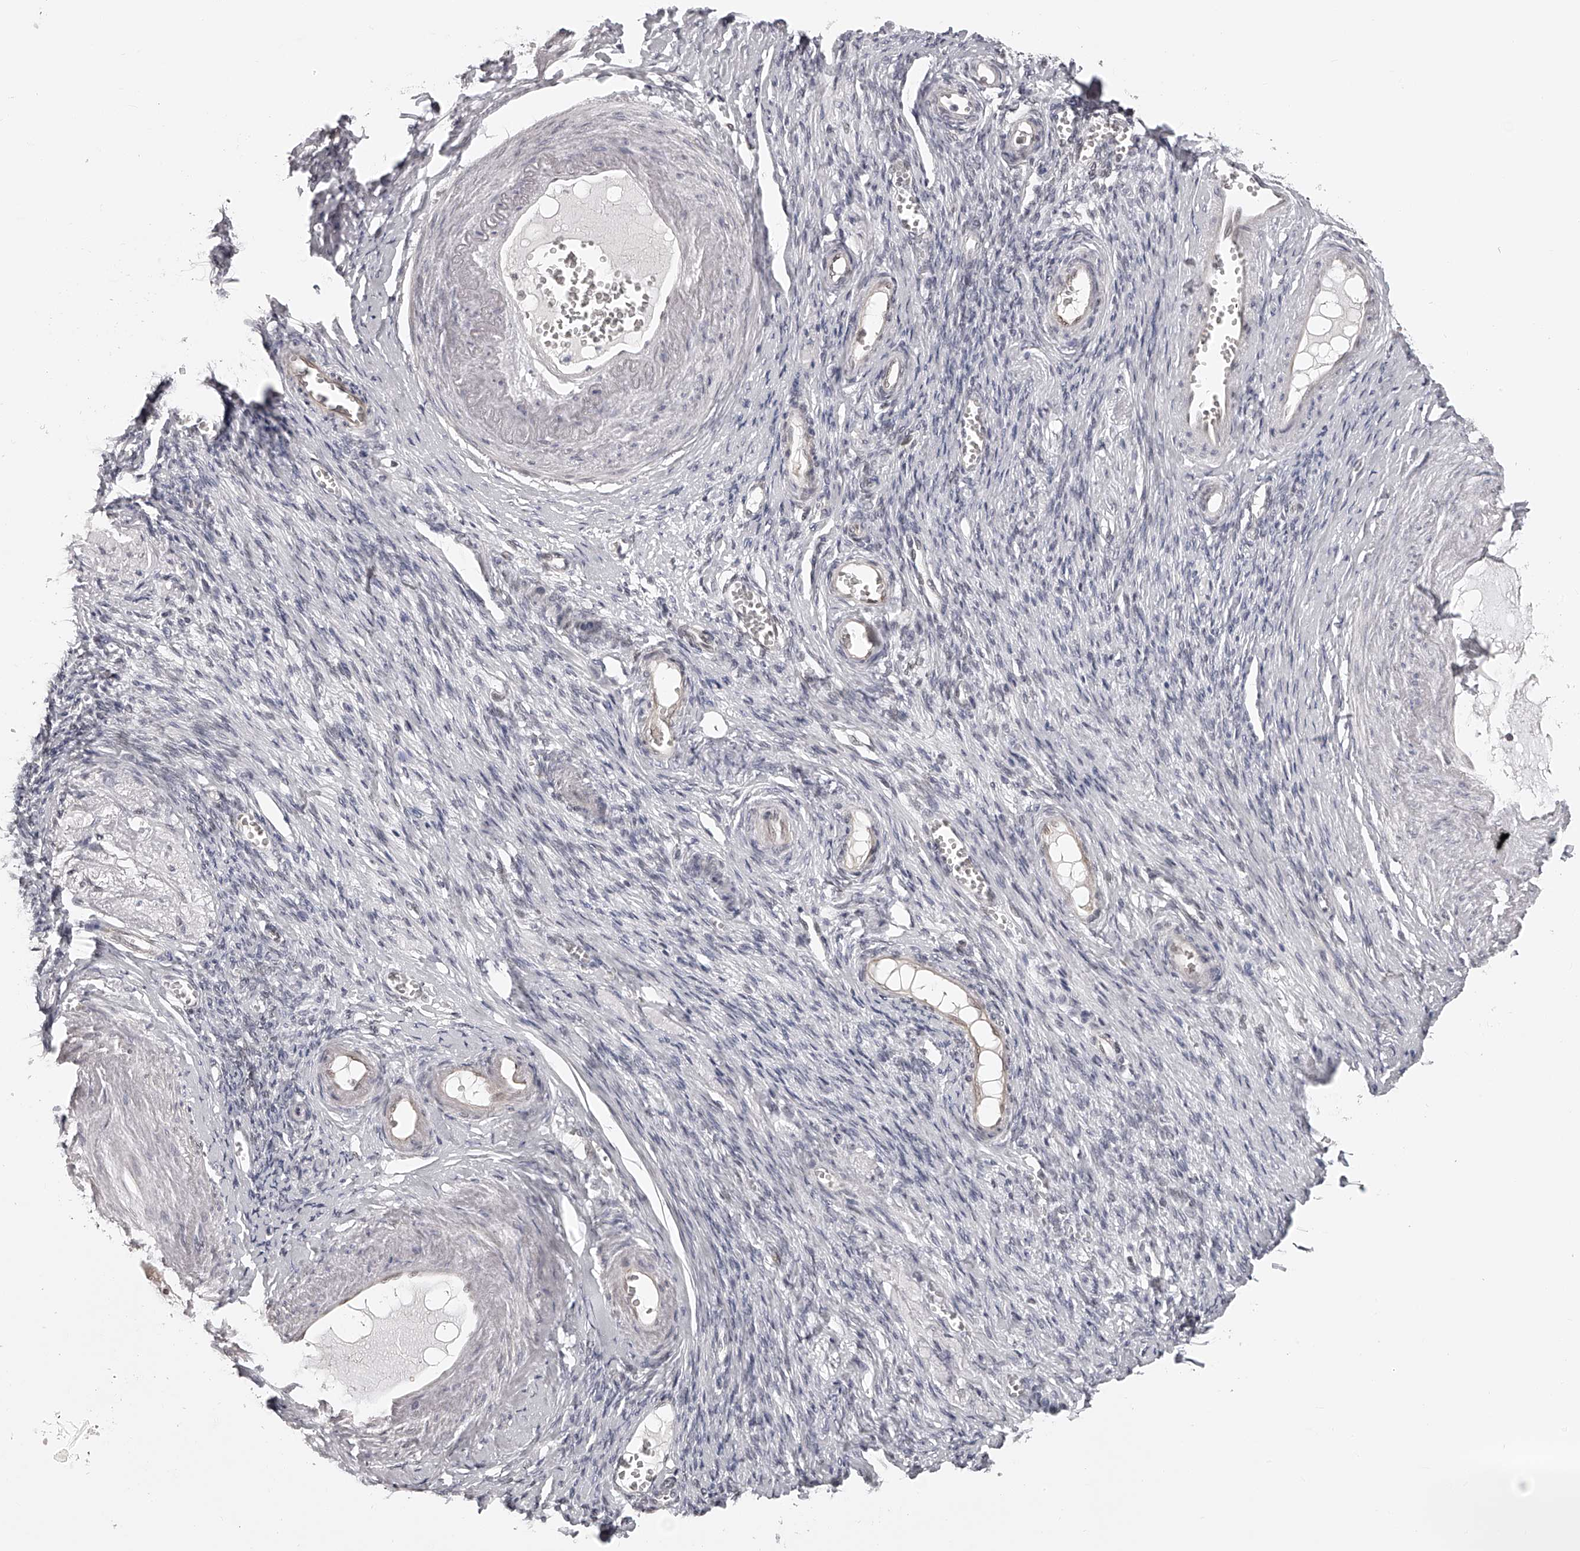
{"staining": {"intensity": "negative", "quantity": "none", "location": "none"}, "tissue": "adipose tissue", "cell_type": "Adipocytes", "image_type": "normal", "snomed": [{"axis": "morphology", "description": "Normal tissue, NOS"}, {"axis": "topography", "description": "Vascular tissue"}, {"axis": "topography", "description": "Fallopian tube"}, {"axis": "topography", "description": "Ovary"}], "caption": "Protein analysis of benign adipose tissue exhibits no significant expression in adipocytes.", "gene": "ODF2L", "patient": {"sex": "female", "age": 67}}